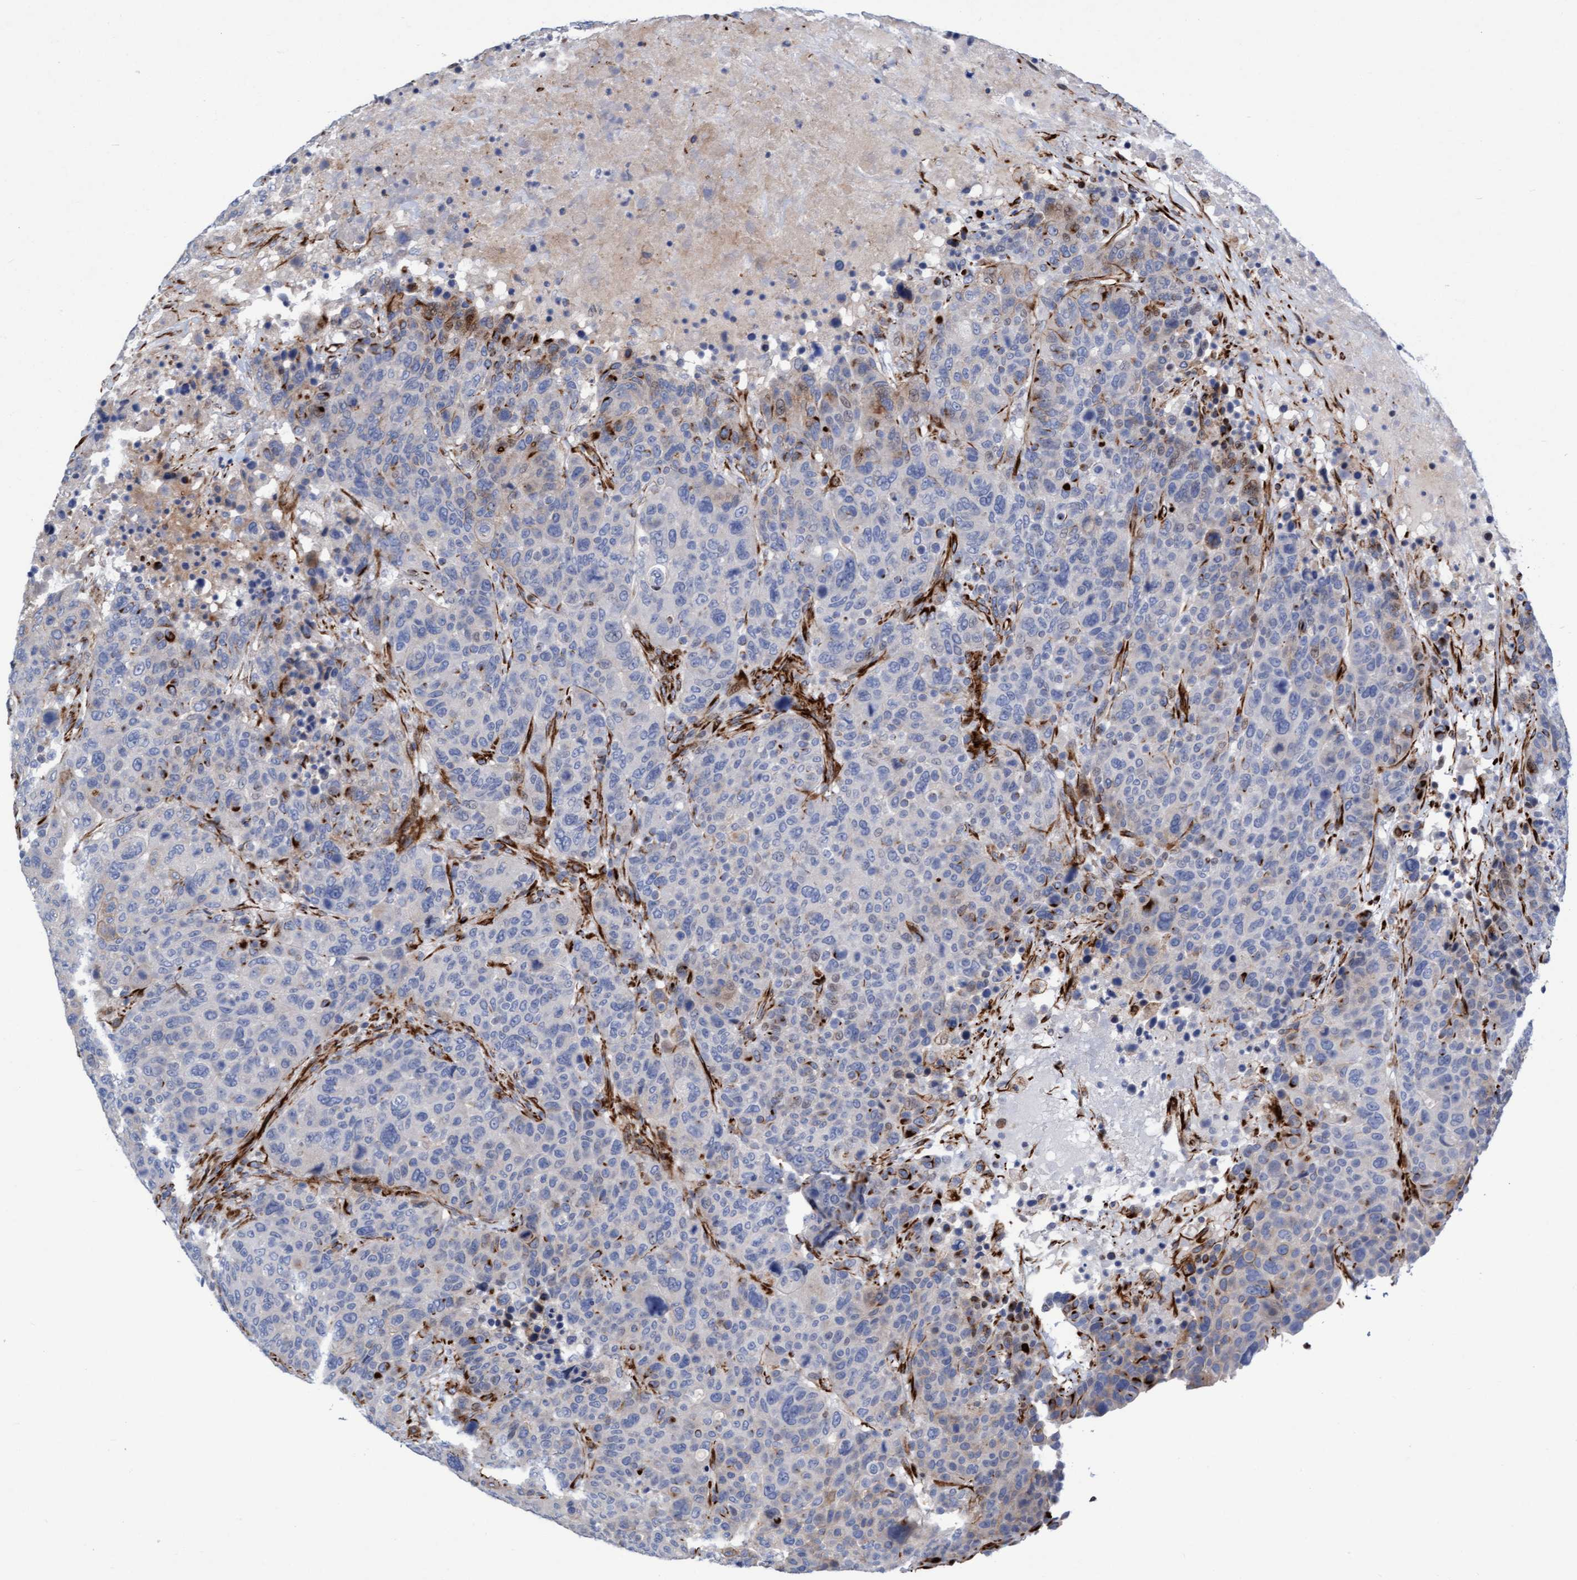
{"staining": {"intensity": "negative", "quantity": "none", "location": "none"}, "tissue": "breast cancer", "cell_type": "Tumor cells", "image_type": "cancer", "snomed": [{"axis": "morphology", "description": "Duct carcinoma"}, {"axis": "topography", "description": "Breast"}], "caption": "High power microscopy micrograph of an immunohistochemistry (IHC) micrograph of breast infiltrating ductal carcinoma, revealing no significant positivity in tumor cells. (Brightfield microscopy of DAB IHC at high magnification).", "gene": "POLG2", "patient": {"sex": "female", "age": 37}}